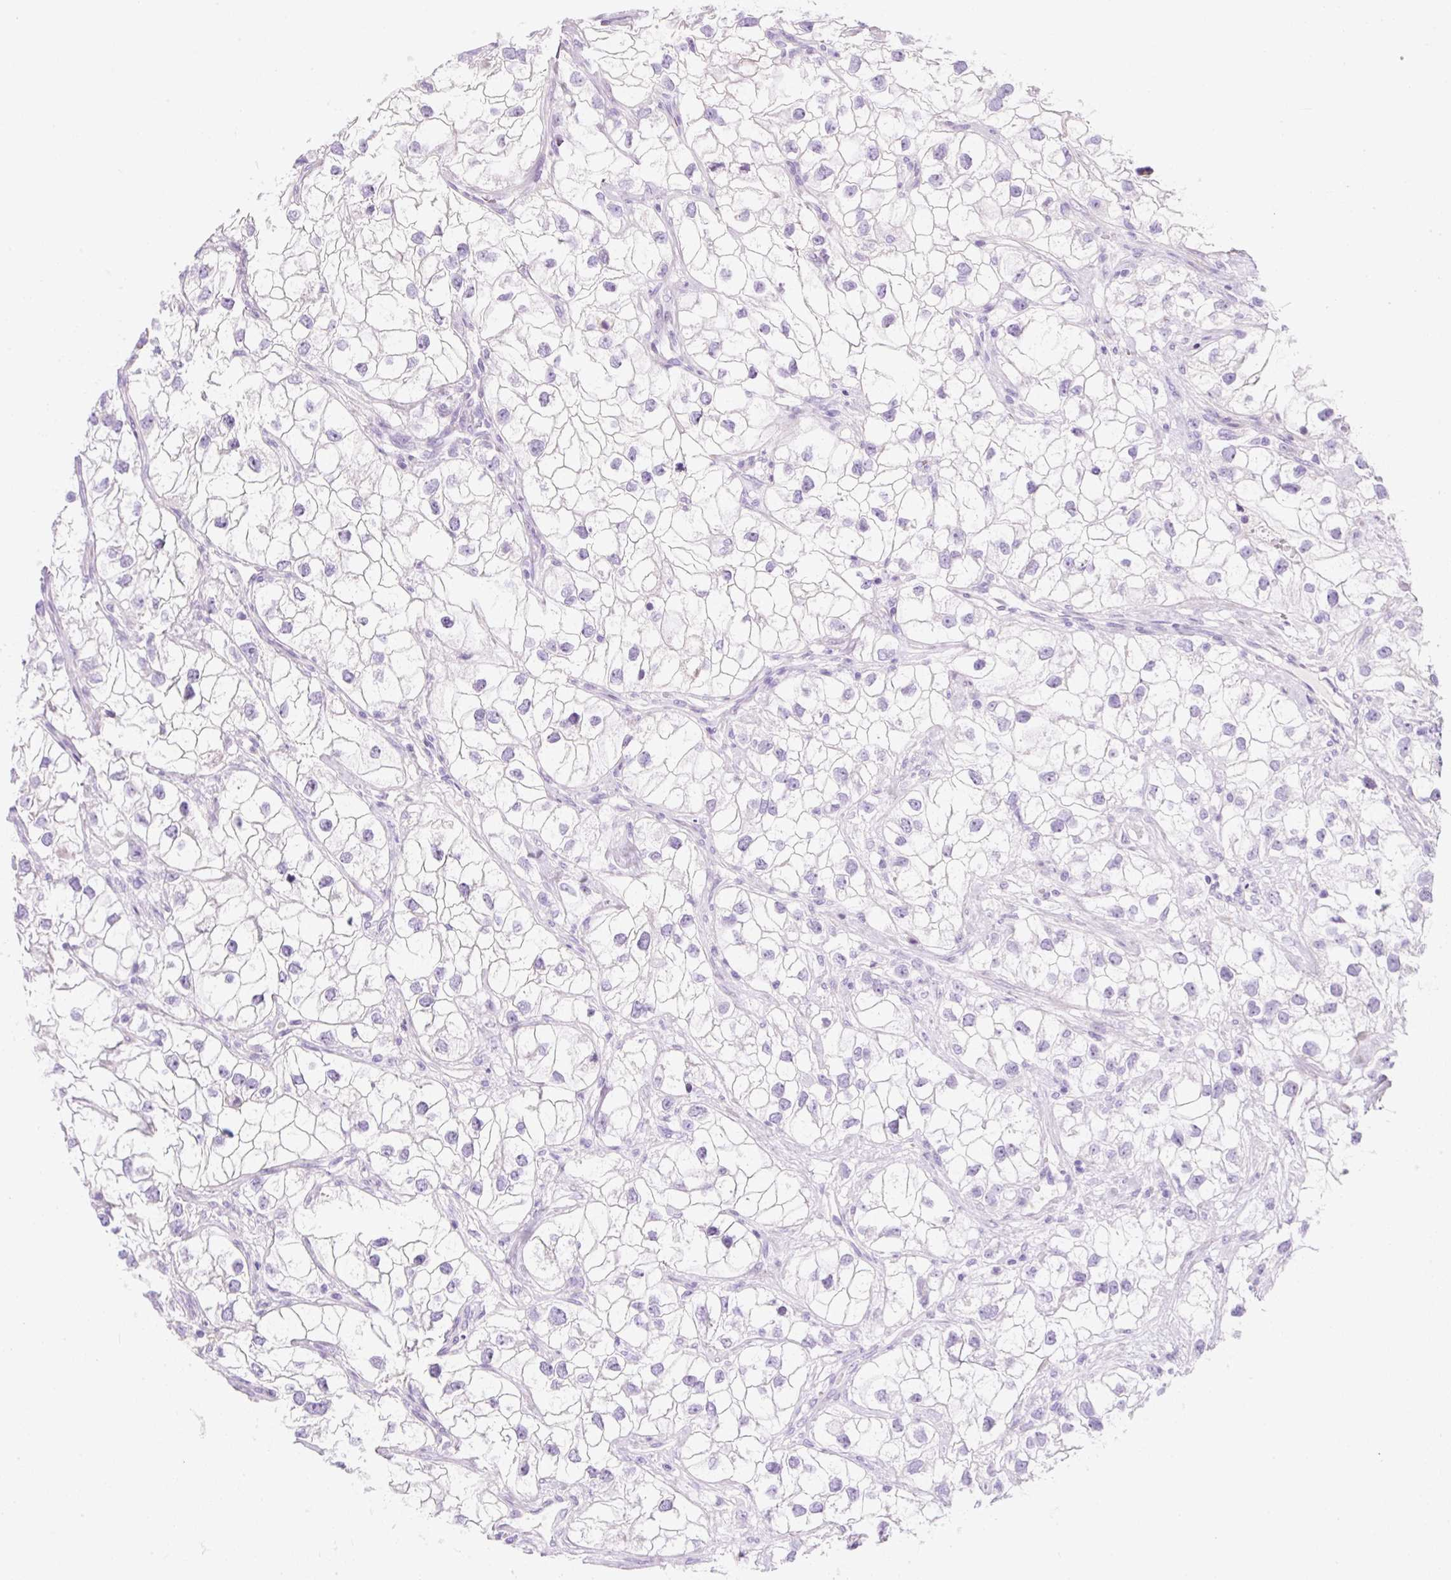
{"staining": {"intensity": "negative", "quantity": "none", "location": "none"}, "tissue": "renal cancer", "cell_type": "Tumor cells", "image_type": "cancer", "snomed": [{"axis": "morphology", "description": "Adenocarcinoma, NOS"}, {"axis": "topography", "description": "Kidney"}], "caption": "There is no significant staining in tumor cells of renal adenocarcinoma.", "gene": "ZNF121", "patient": {"sex": "male", "age": 59}}